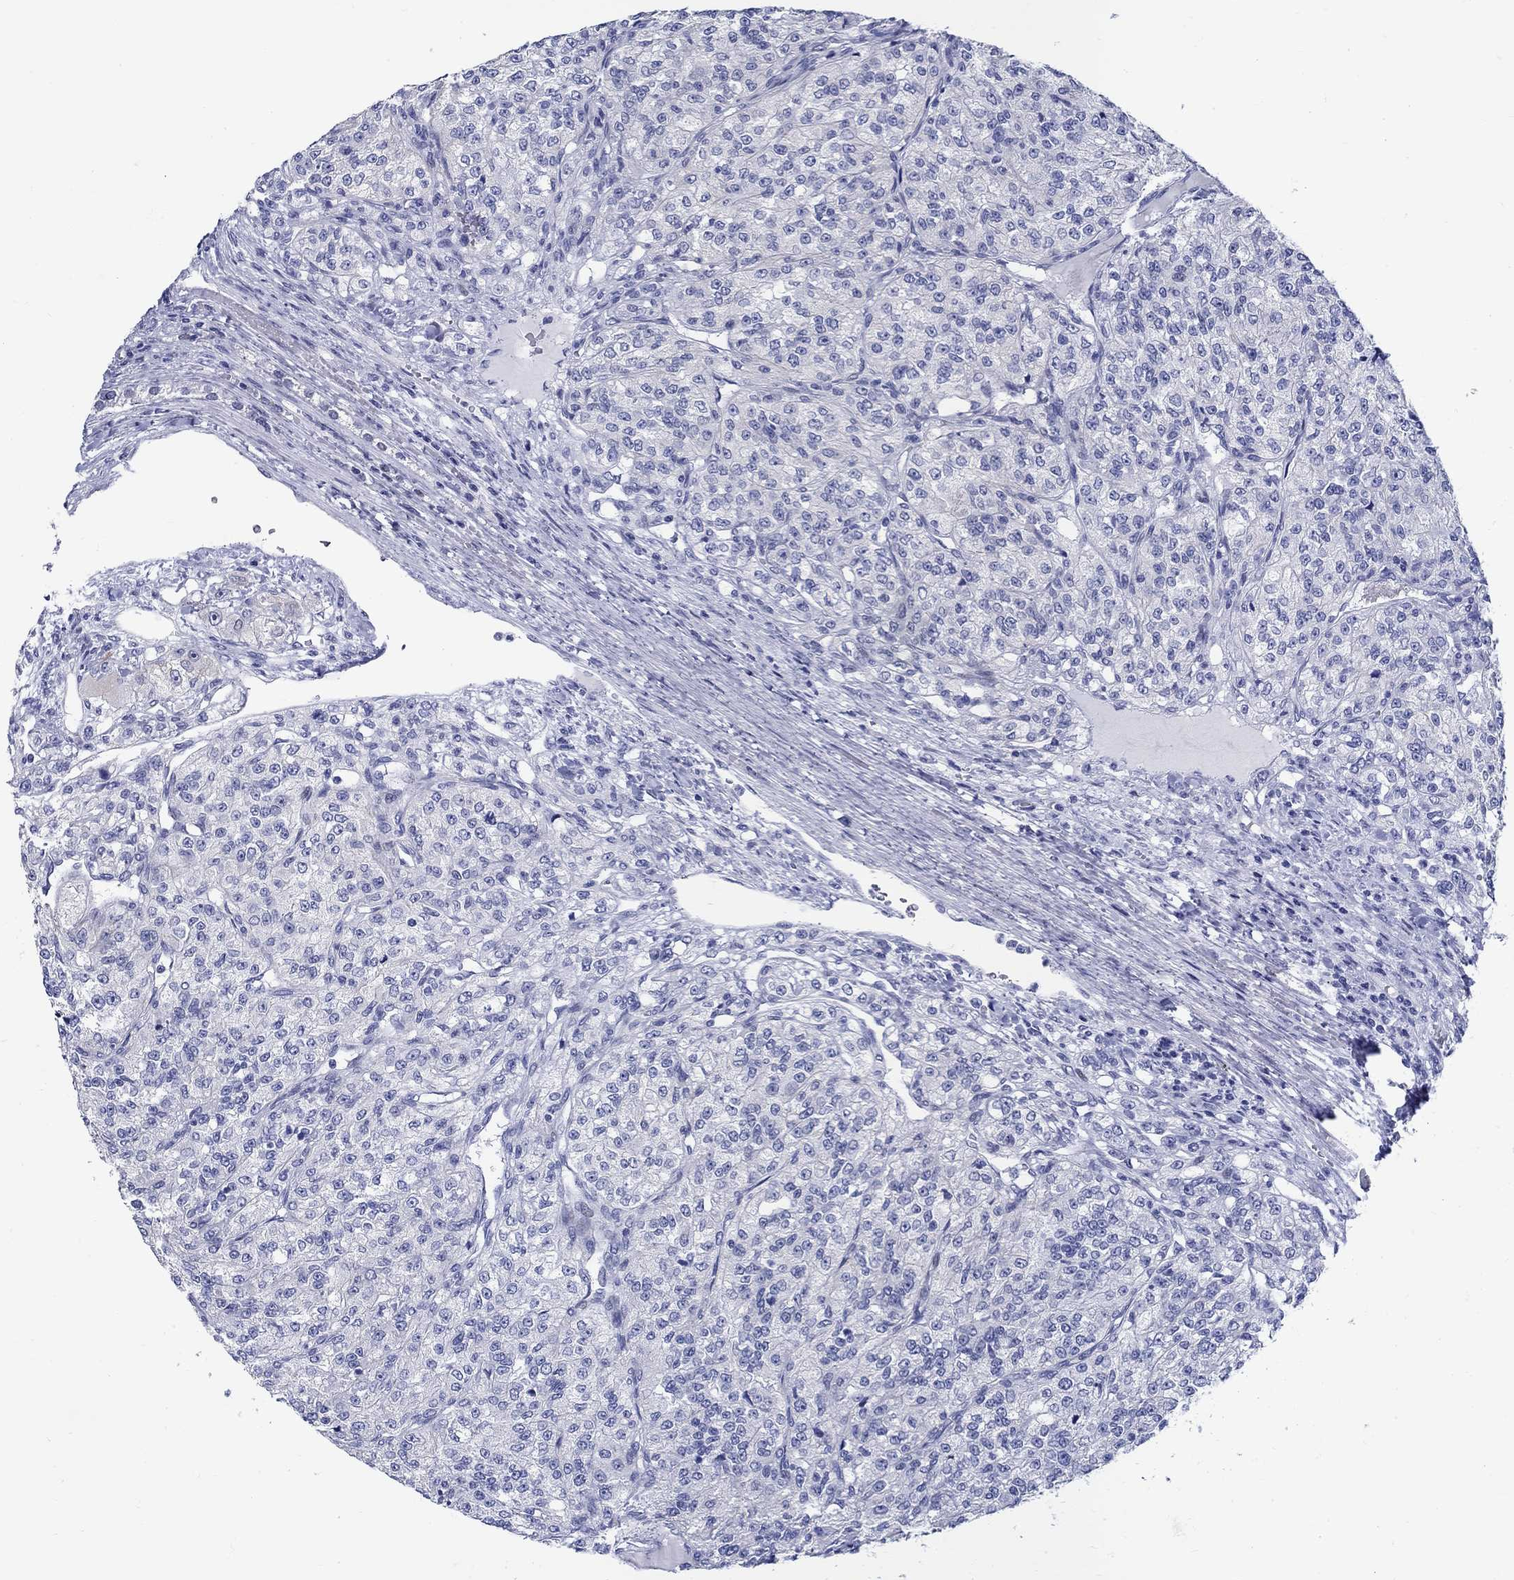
{"staining": {"intensity": "negative", "quantity": "none", "location": "none"}, "tissue": "renal cancer", "cell_type": "Tumor cells", "image_type": "cancer", "snomed": [{"axis": "morphology", "description": "Adenocarcinoma, NOS"}, {"axis": "topography", "description": "Kidney"}], "caption": "Immunohistochemistry micrograph of neoplastic tissue: renal cancer (adenocarcinoma) stained with DAB (3,3'-diaminobenzidine) reveals no significant protein positivity in tumor cells.", "gene": "CRYGS", "patient": {"sex": "female", "age": 63}}